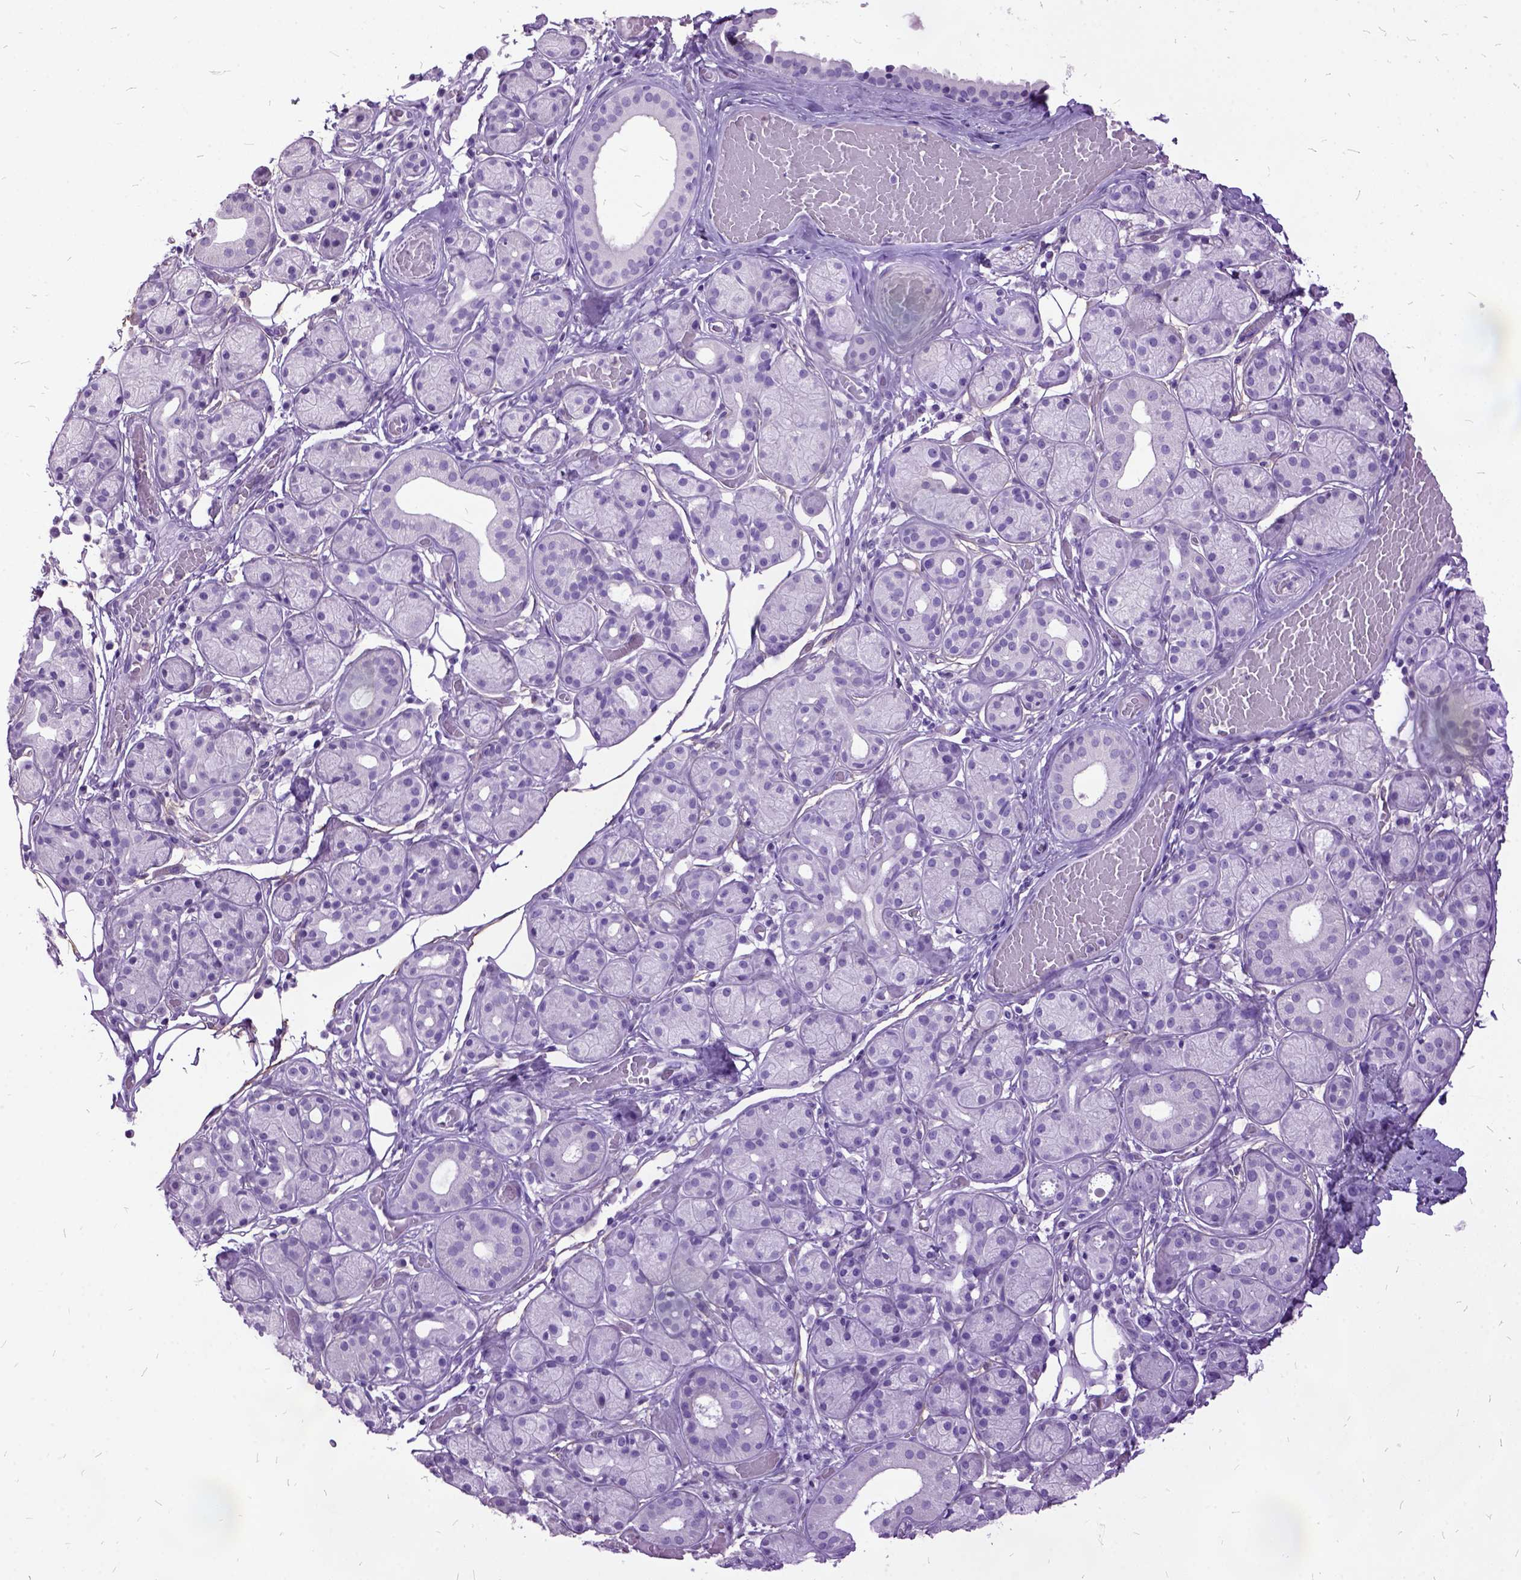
{"staining": {"intensity": "negative", "quantity": "none", "location": "none"}, "tissue": "salivary gland", "cell_type": "Glandular cells", "image_type": "normal", "snomed": [{"axis": "morphology", "description": "Normal tissue, NOS"}, {"axis": "topography", "description": "Salivary gland"}, {"axis": "topography", "description": "Peripheral nerve tissue"}], "caption": "This is an immunohistochemistry photomicrograph of normal human salivary gland. There is no expression in glandular cells.", "gene": "MME", "patient": {"sex": "male", "age": 71}}